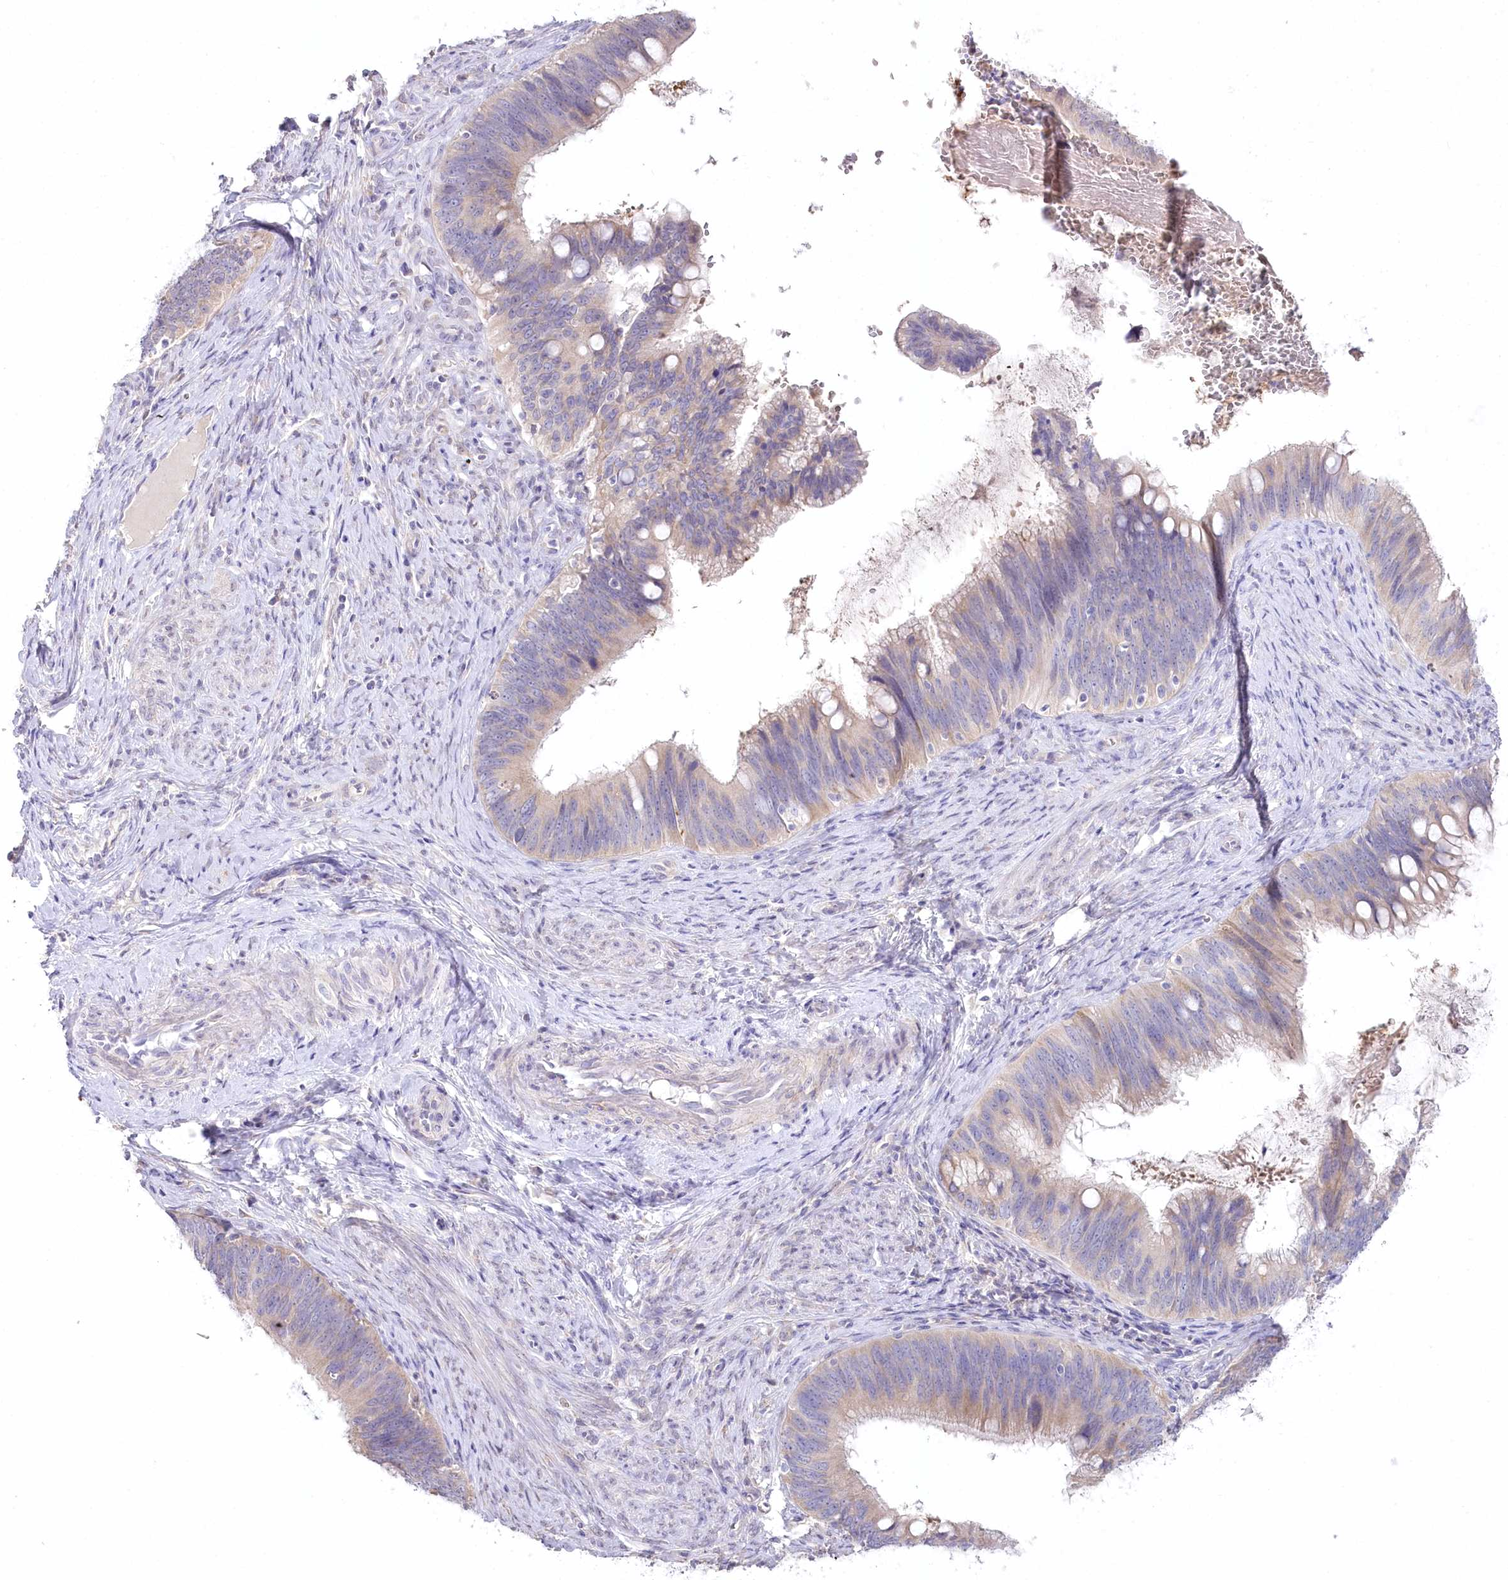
{"staining": {"intensity": "weak", "quantity": ">75%", "location": "cytoplasmic/membranous"}, "tissue": "cervical cancer", "cell_type": "Tumor cells", "image_type": "cancer", "snomed": [{"axis": "morphology", "description": "Adenocarcinoma, NOS"}, {"axis": "topography", "description": "Cervix"}], "caption": "Human cervical cancer (adenocarcinoma) stained for a protein (brown) reveals weak cytoplasmic/membranous positive positivity in about >75% of tumor cells.", "gene": "MYOZ1", "patient": {"sex": "female", "age": 42}}